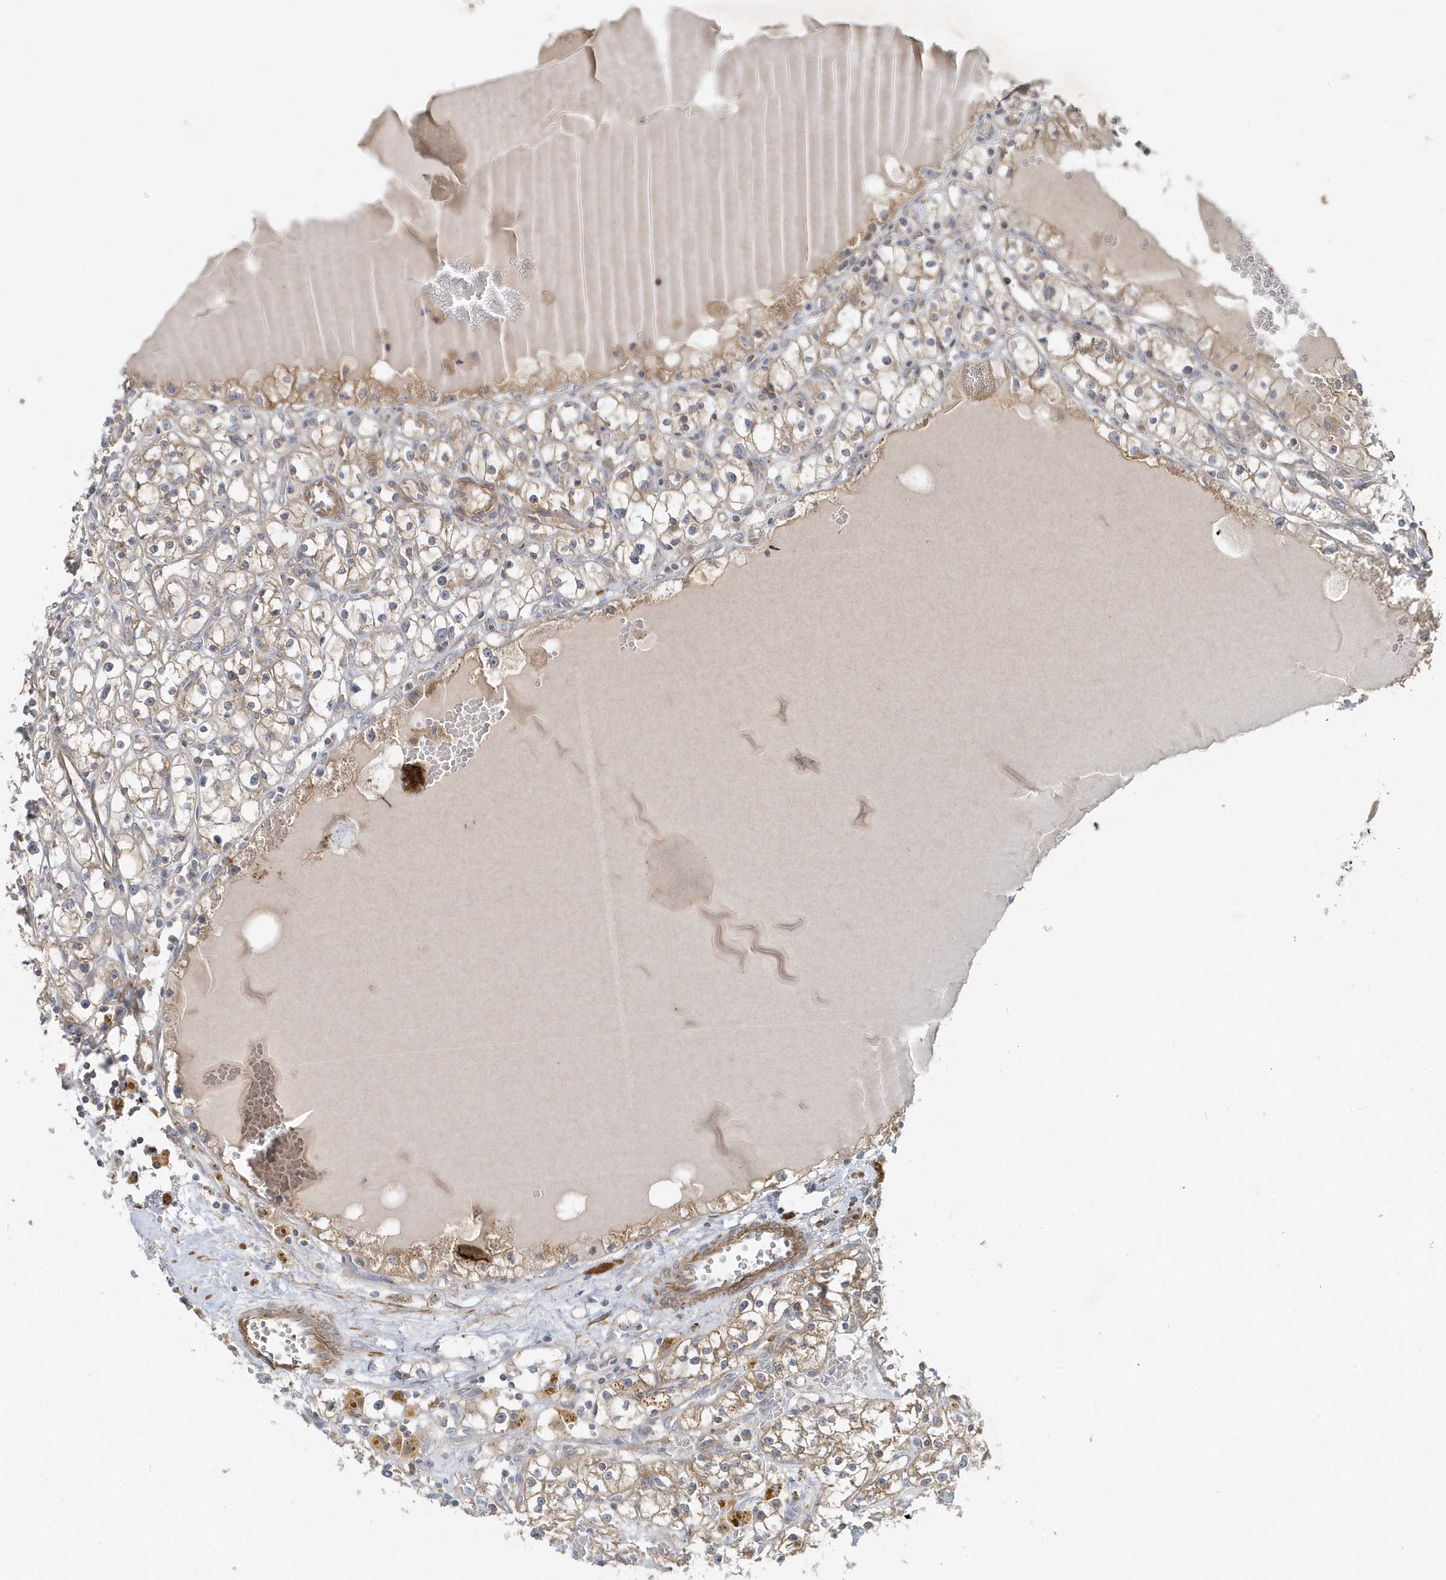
{"staining": {"intensity": "moderate", "quantity": "25%-75%", "location": "cytoplasmic/membranous"}, "tissue": "renal cancer", "cell_type": "Tumor cells", "image_type": "cancer", "snomed": [{"axis": "morphology", "description": "Adenocarcinoma, NOS"}, {"axis": "topography", "description": "Kidney"}], "caption": "Protein expression analysis of human renal adenocarcinoma reveals moderate cytoplasmic/membranous staining in approximately 25%-75% of tumor cells. The staining is performed using DAB brown chromogen to label protein expression. The nuclei are counter-stained blue using hematoxylin.", "gene": "LEXM", "patient": {"sex": "male", "age": 56}}